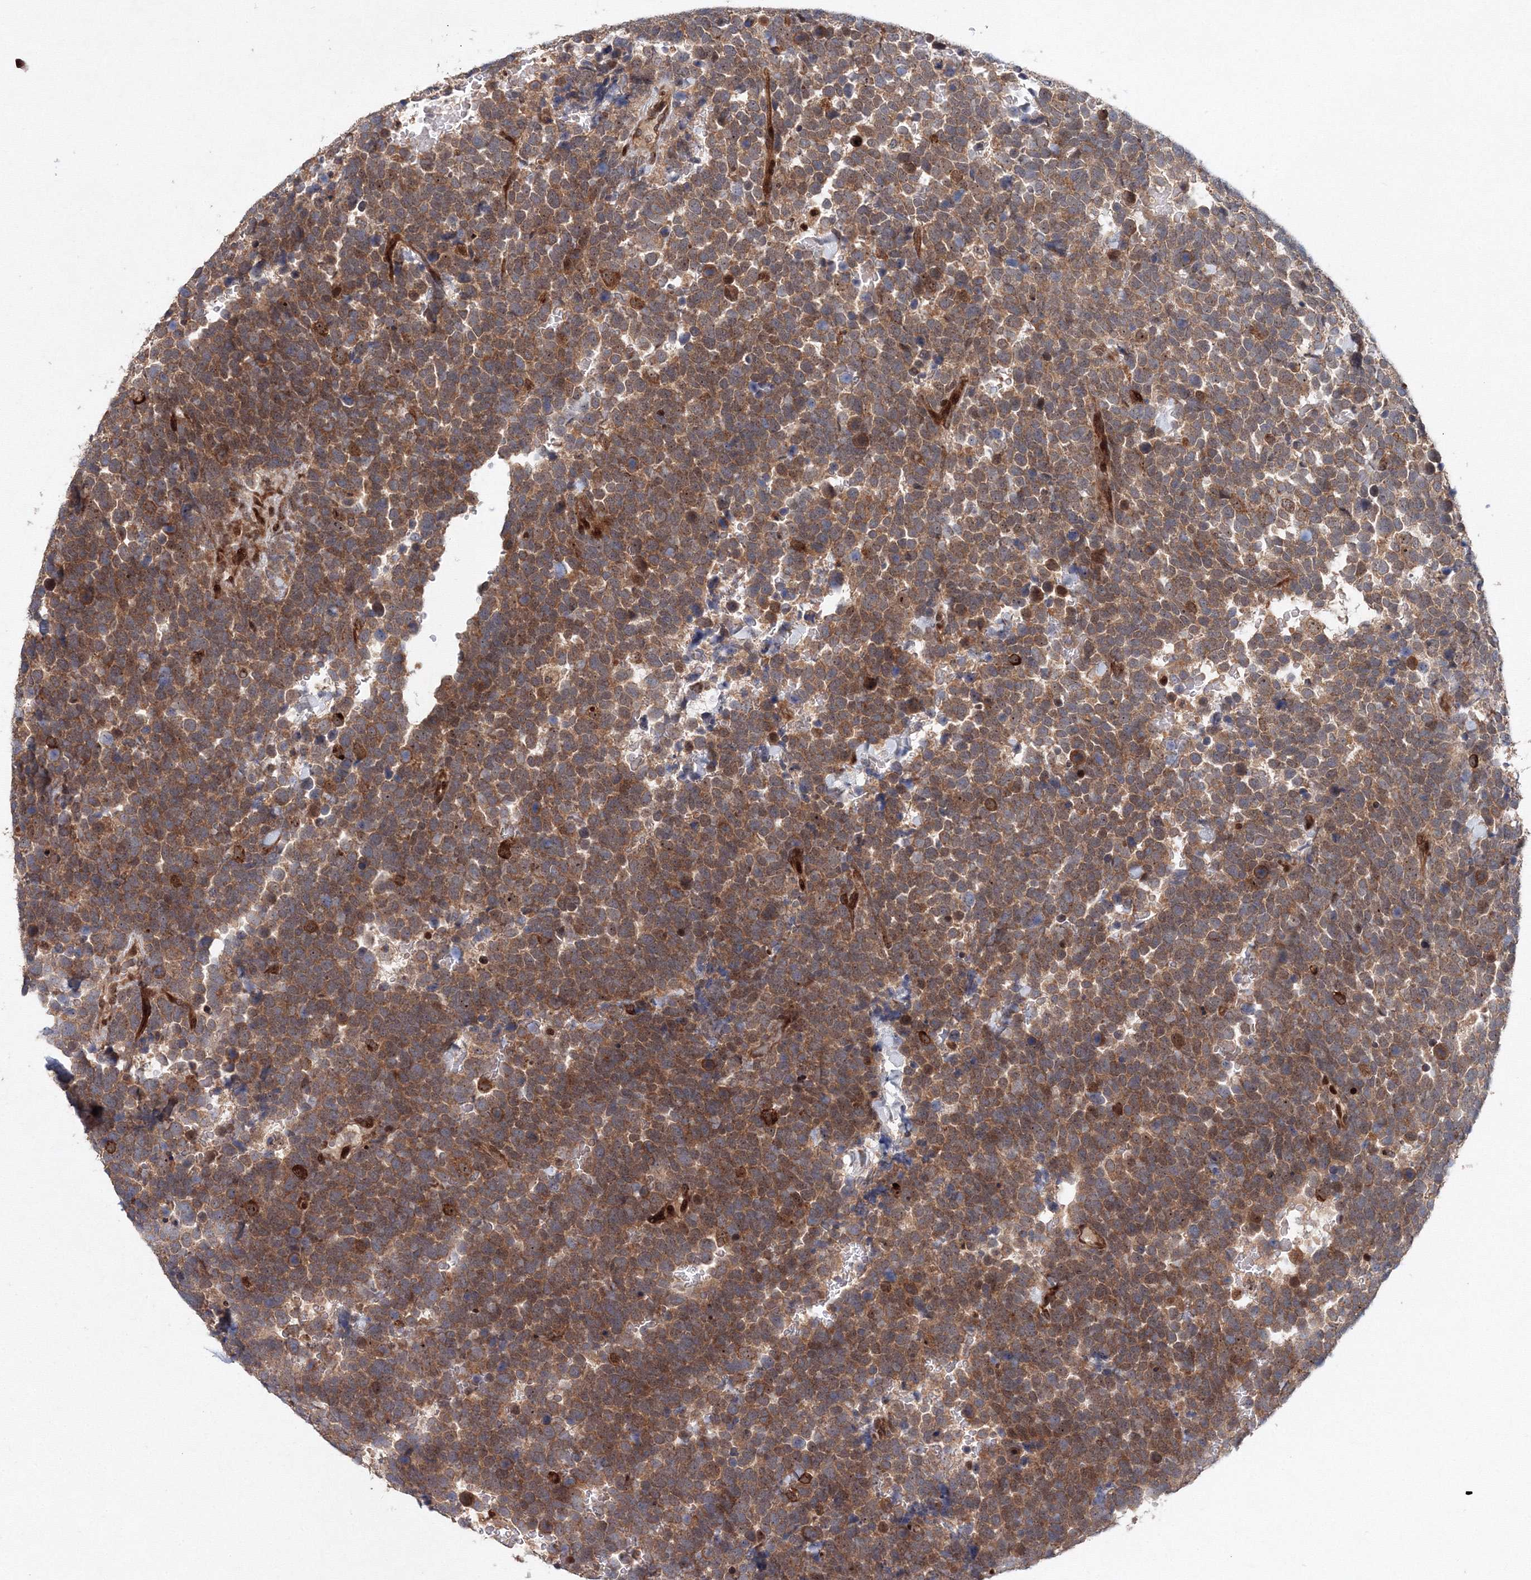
{"staining": {"intensity": "moderate", "quantity": ">75%", "location": "cytoplasmic/membranous"}, "tissue": "urothelial cancer", "cell_type": "Tumor cells", "image_type": "cancer", "snomed": [{"axis": "morphology", "description": "Urothelial carcinoma, High grade"}, {"axis": "topography", "description": "Urinary bladder"}], "caption": "Immunohistochemistry (DAB (3,3'-diaminobenzidine)) staining of human urothelial cancer demonstrates moderate cytoplasmic/membranous protein positivity in about >75% of tumor cells.", "gene": "ANKAR", "patient": {"sex": "female", "age": 82}}